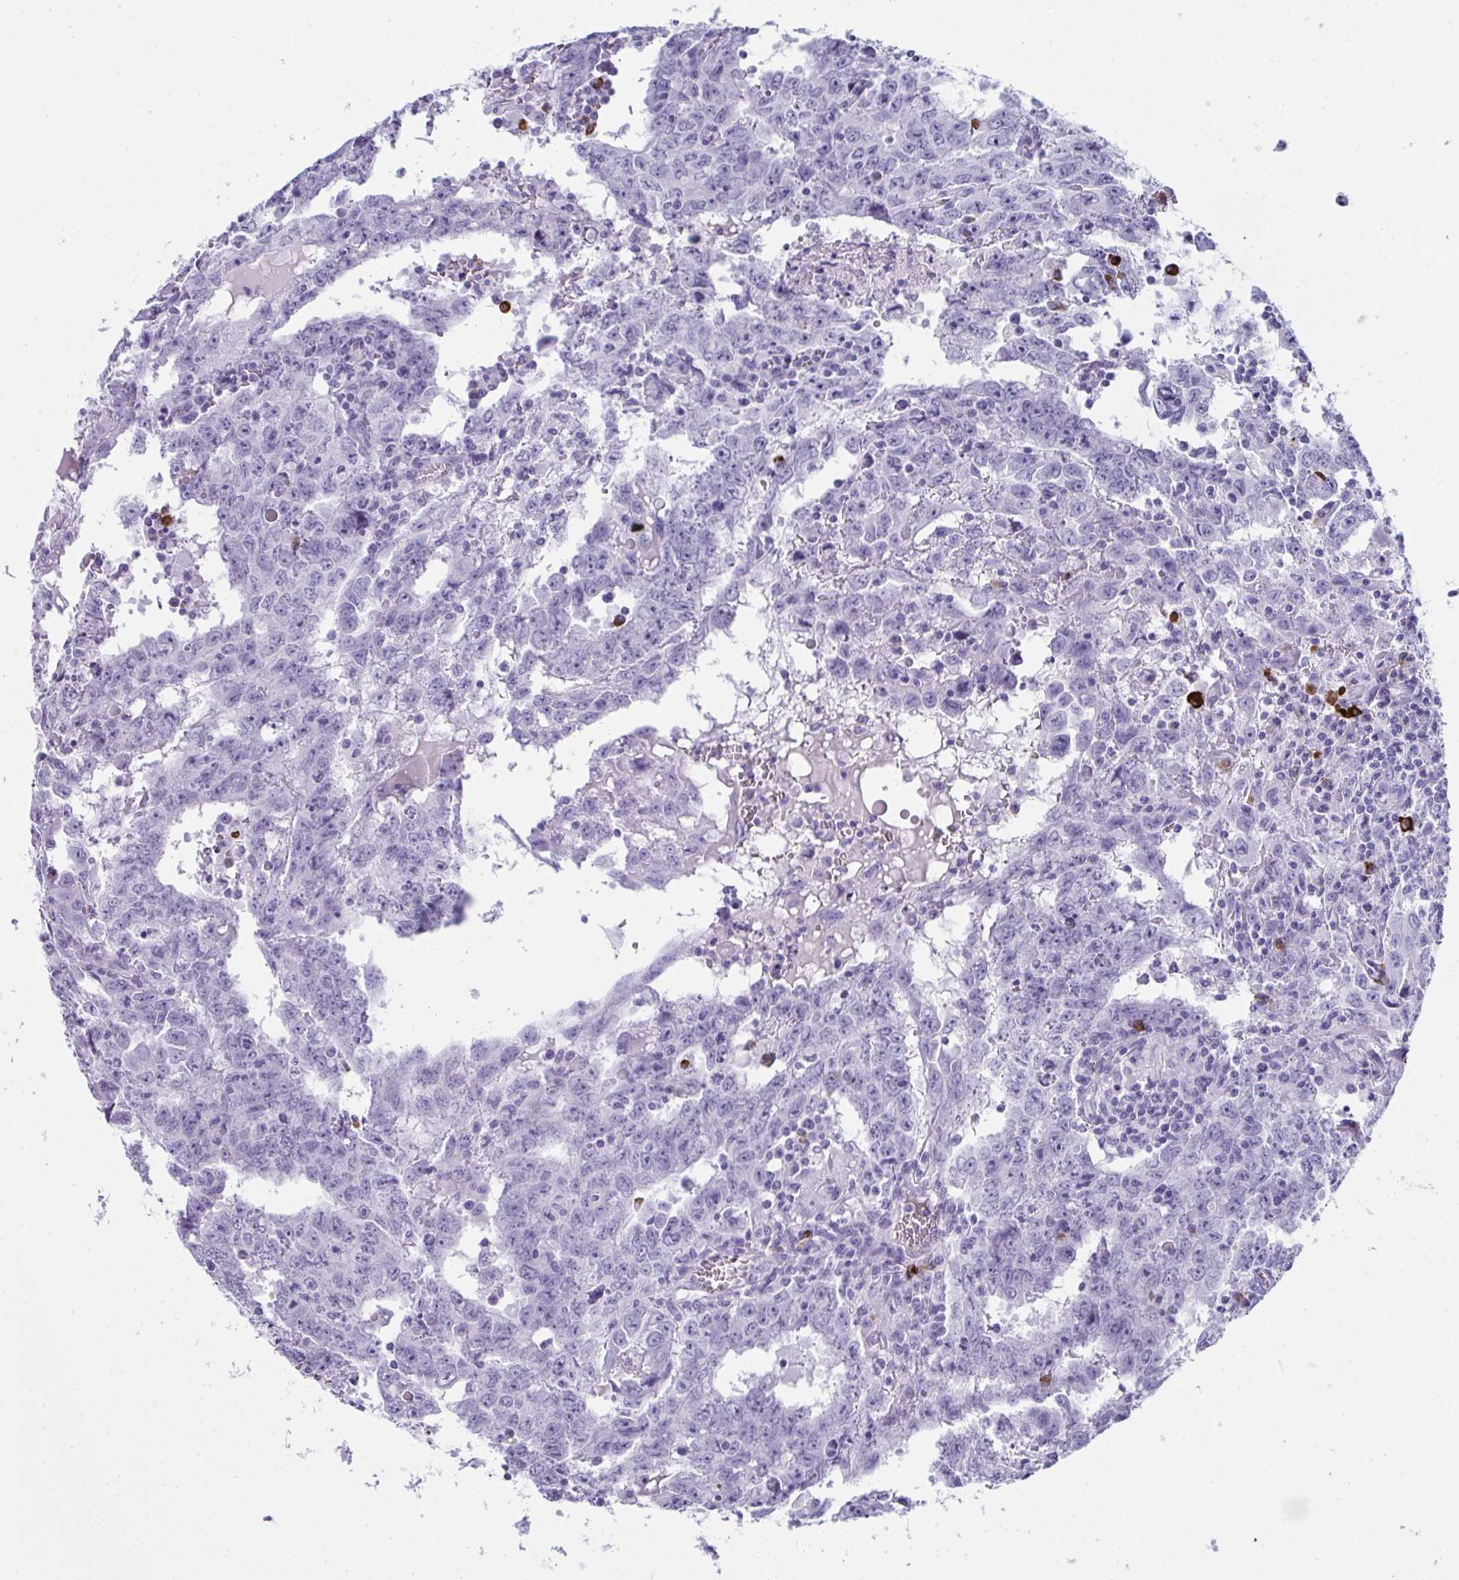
{"staining": {"intensity": "negative", "quantity": "none", "location": "none"}, "tissue": "testis cancer", "cell_type": "Tumor cells", "image_type": "cancer", "snomed": [{"axis": "morphology", "description": "Carcinoma, Embryonal, NOS"}, {"axis": "topography", "description": "Testis"}], "caption": "An image of testis cancer (embryonal carcinoma) stained for a protein reveals no brown staining in tumor cells.", "gene": "JCHAIN", "patient": {"sex": "male", "age": 22}}